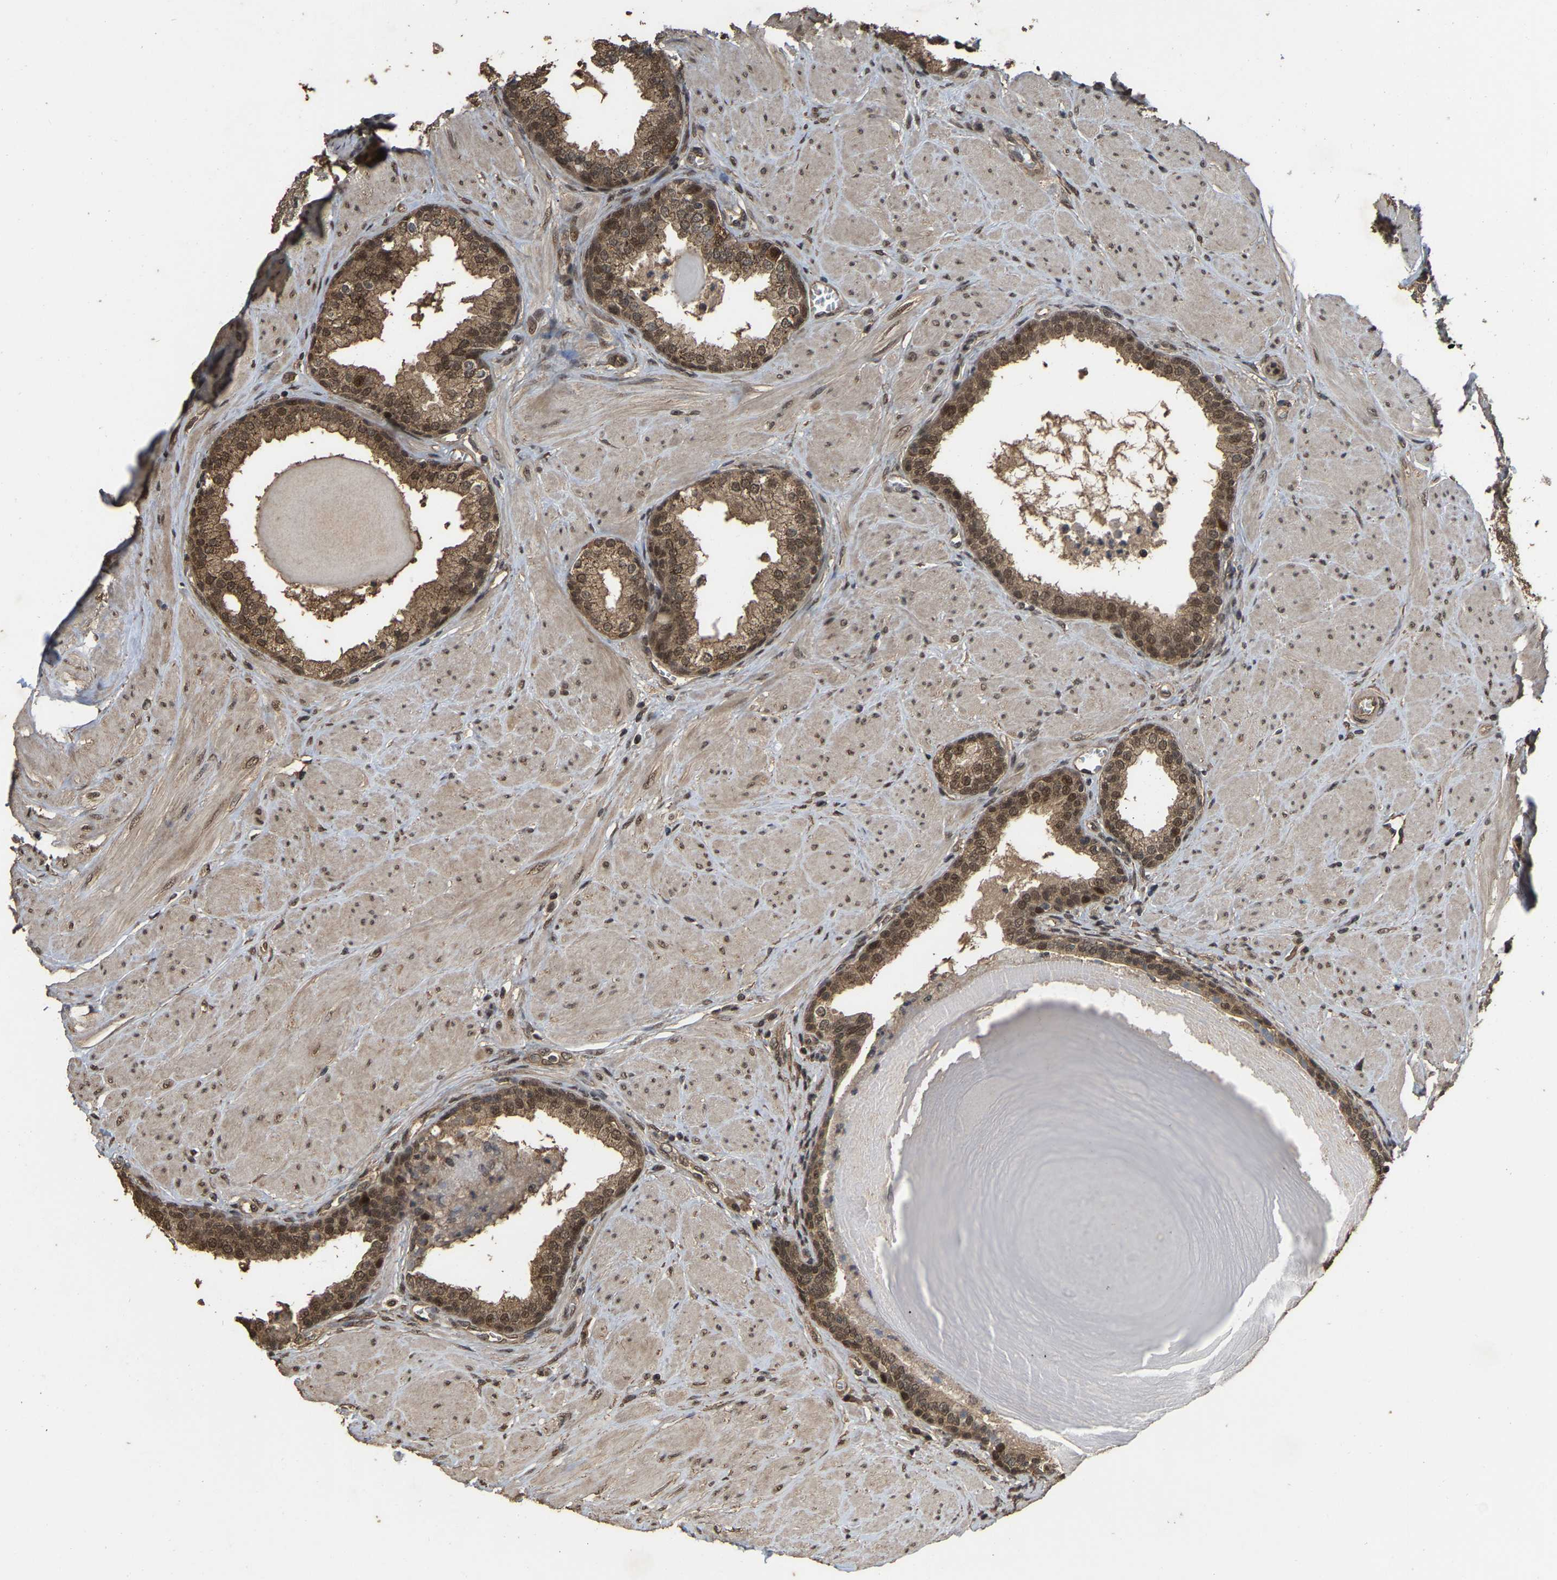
{"staining": {"intensity": "moderate", "quantity": ">75%", "location": "cytoplasmic/membranous,nuclear"}, "tissue": "prostate", "cell_type": "Glandular cells", "image_type": "normal", "snomed": [{"axis": "morphology", "description": "Normal tissue, NOS"}, {"axis": "topography", "description": "Prostate"}], "caption": "Immunohistochemistry (DAB) staining of benign prostate reveals moderate cytoplasmic/membranous,nuclear protein positivity in approximately >75% of glandular cells.", "gene": "ARHGAP23", "patient": {"sex": "male", "age": 51}}